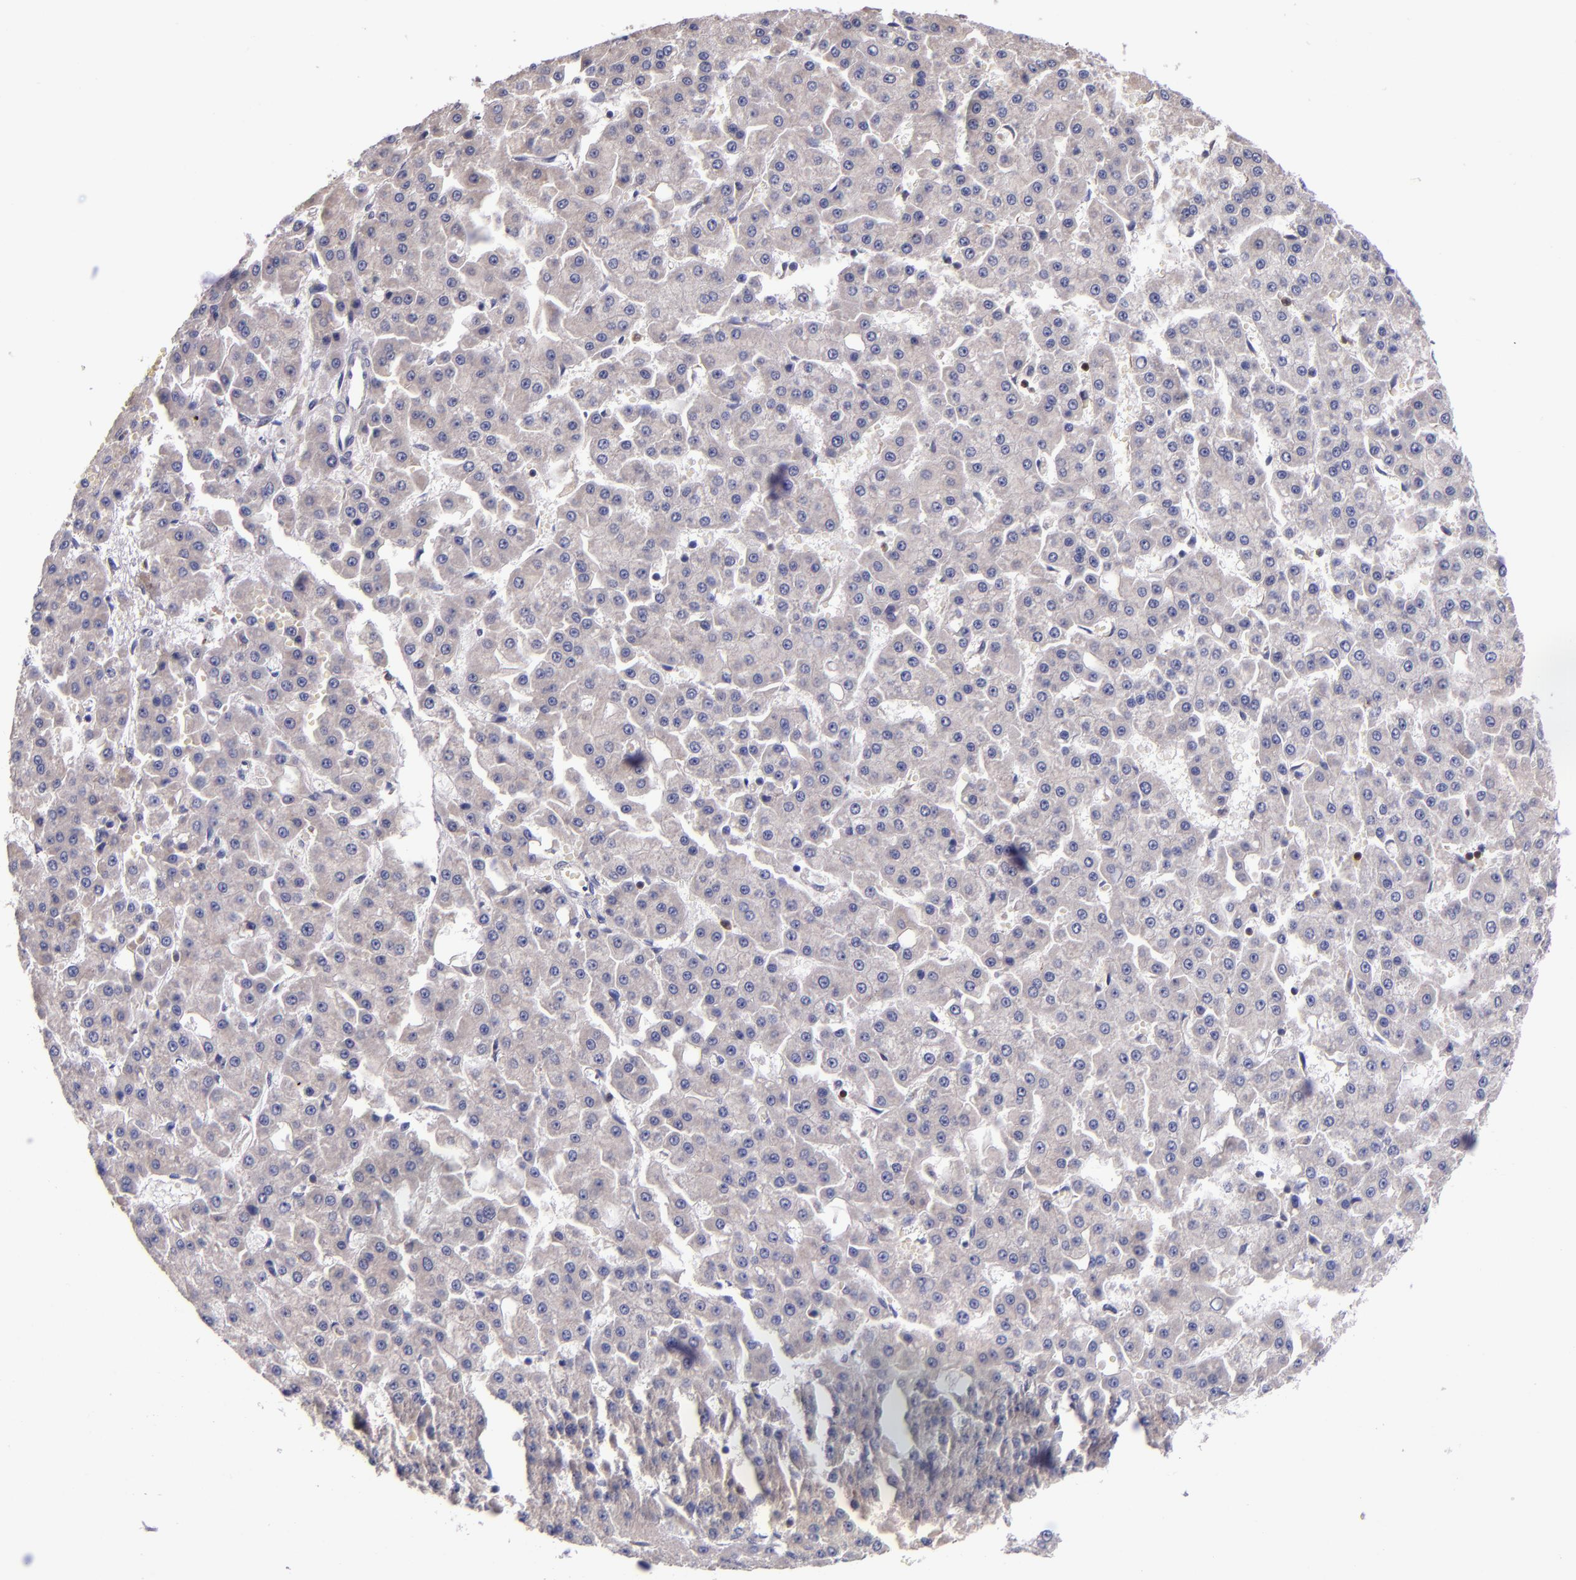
{"staining": {"intensity": "weak", "quantity": "25%-75%", "location": "cytoplasmic/membranous"}, "tissue": "liver cancer", "cell_type": "Tumor cells", "image_type": "cancer", "snomed": [{"axis": "morphology", "description": "Carcinoma, Hepatocellular, NOS"}, {"axis": "topography", "description": "Liver"}], "caption": "Human hepatocellular carcinoma (liver) stained with a brown dye reveals weak cytoplasmic/membranous positive expression in approximately 25%-75% of tumor cells.", "gene": "EIF4ENIF1", "patient": {"sex": "male", "age": 47}}